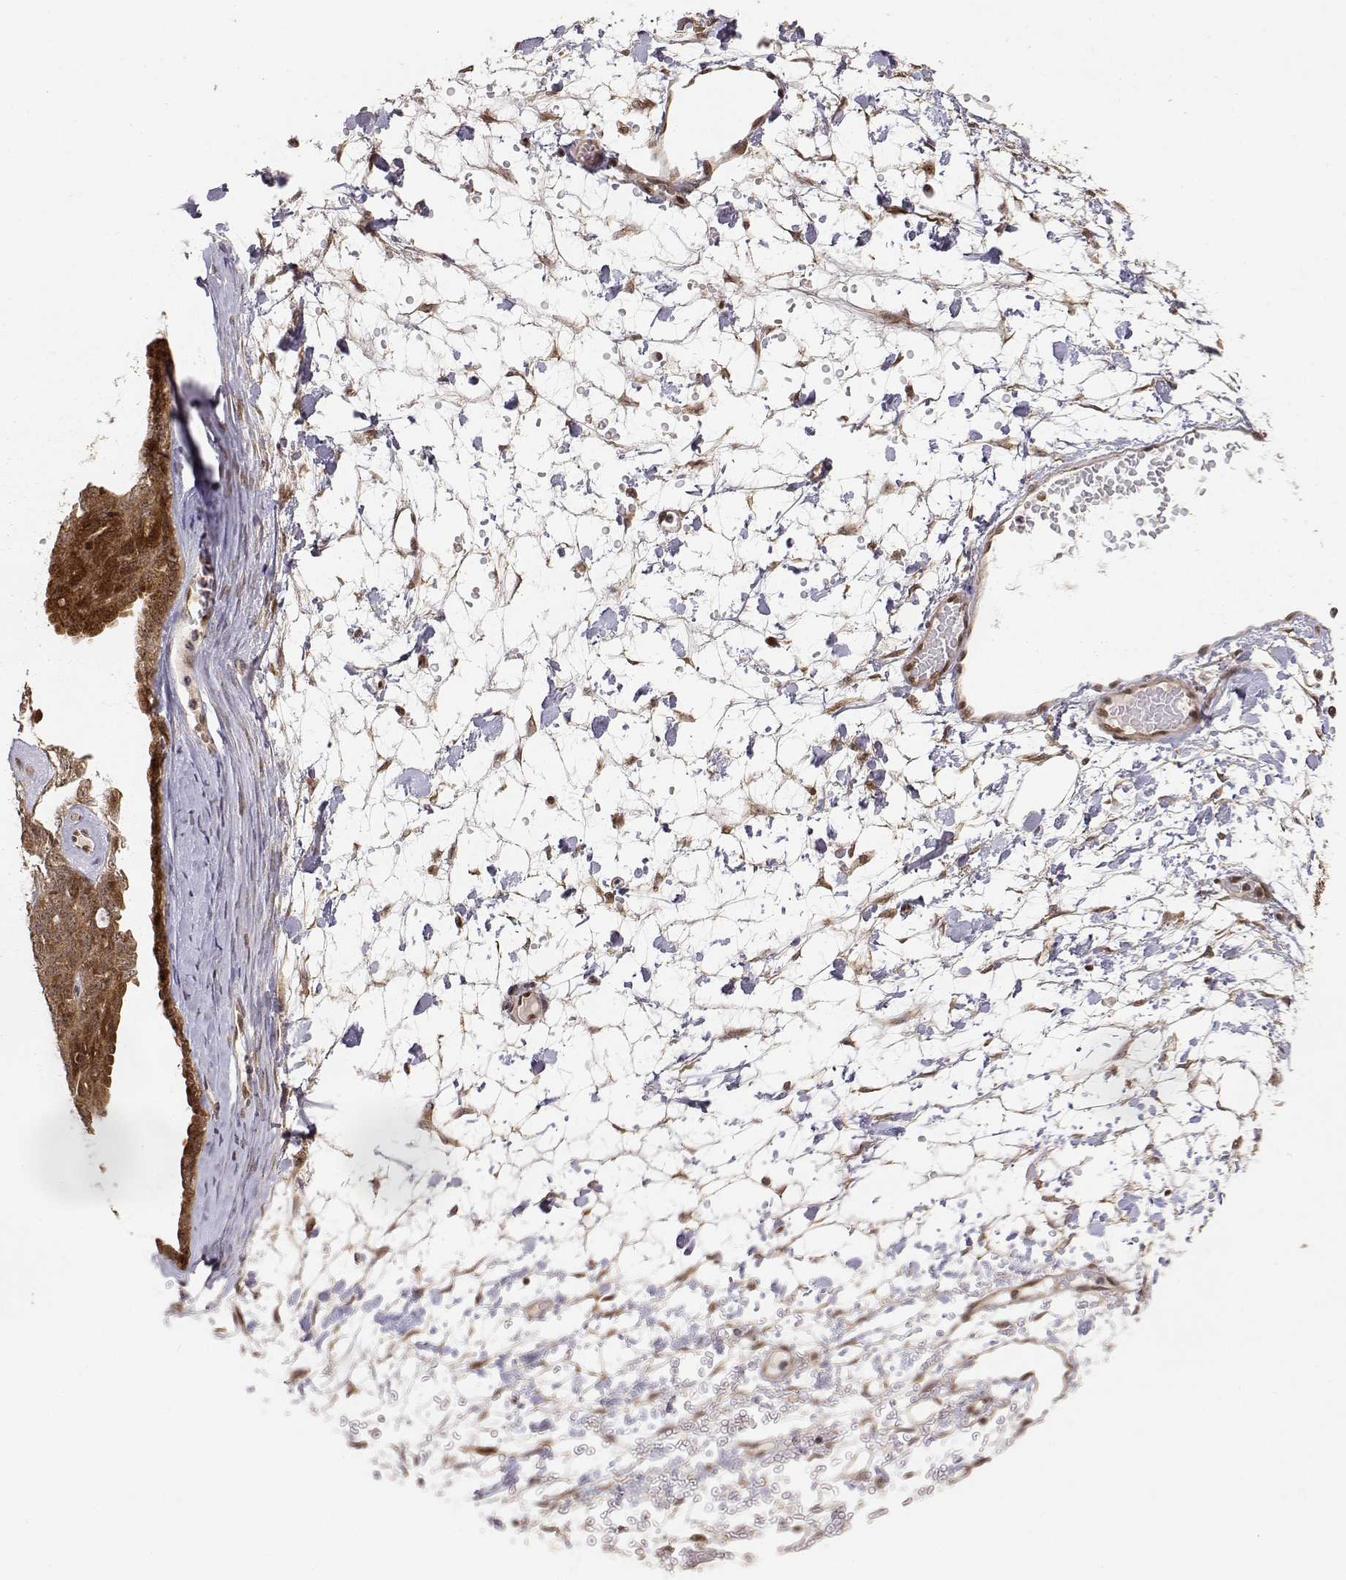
{"staining": {"intensity": "strong", "quantity": ">75%", "location": "cytoplasmic/membranous,nuclear"}, "tissue": "ovarian cancer", "cell_type": "Tumor cells", "image_type": "cancer", "snomed": [{"axis": "morphology", "description": "Cystadenocarcinoma, serous, NOS"}, {"axis": "topography", "description": "Ovary"}], "caption": "A brown stain highlights strong cytoplasmic/membranous and nuclear positivity of a protein in ovarian cancer tumor cells. The protein is stained brown, and the nuclei are stained in blue (DAB (3,3'-diaminobenzidine) IHC with brightfield microscopy, high magnification).", "gene": "BRCA1", "patient": {"sex": "female", "age": 71}}